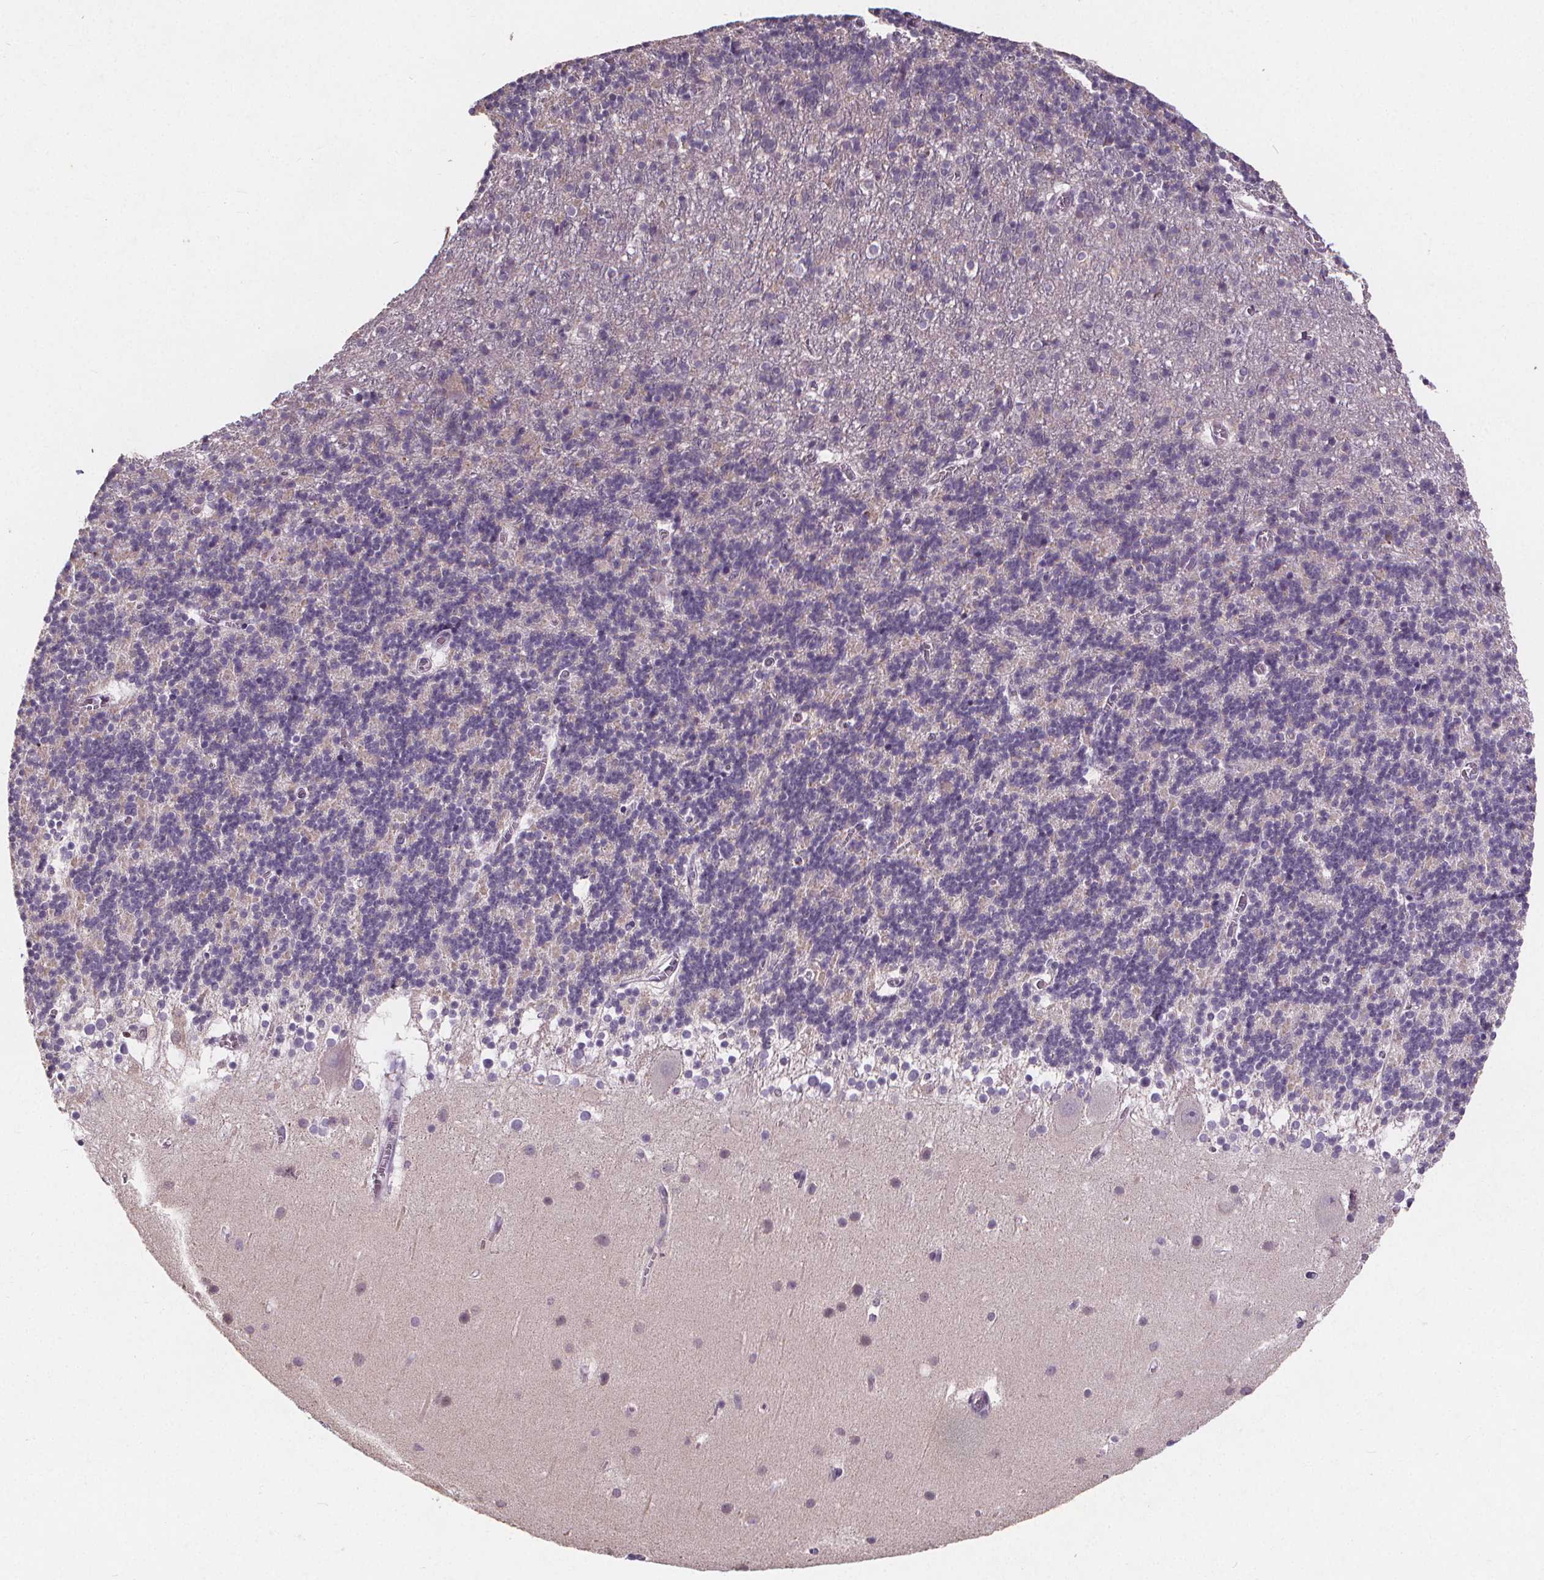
{"staining": {"intensity": "negative", "quantity": "none", "location": "none"}, "tissue": "cerebellum", "cell_type": "Cells in granular layer", "image_type": "normal", "snomed": [{"axis": "morphology", "description": "Normal tissue, NOS"}, {"axis": "topography", "description": "Cerebellum"}], "caption": "Protein analysis of unremarkable cerebellum exhibits no significant expression in cells in granular layer. (IHC, brightfield microscopy, high magnification).", "gene": "ATP6V1D", "patient": {"sex": "male", "age": 70}}